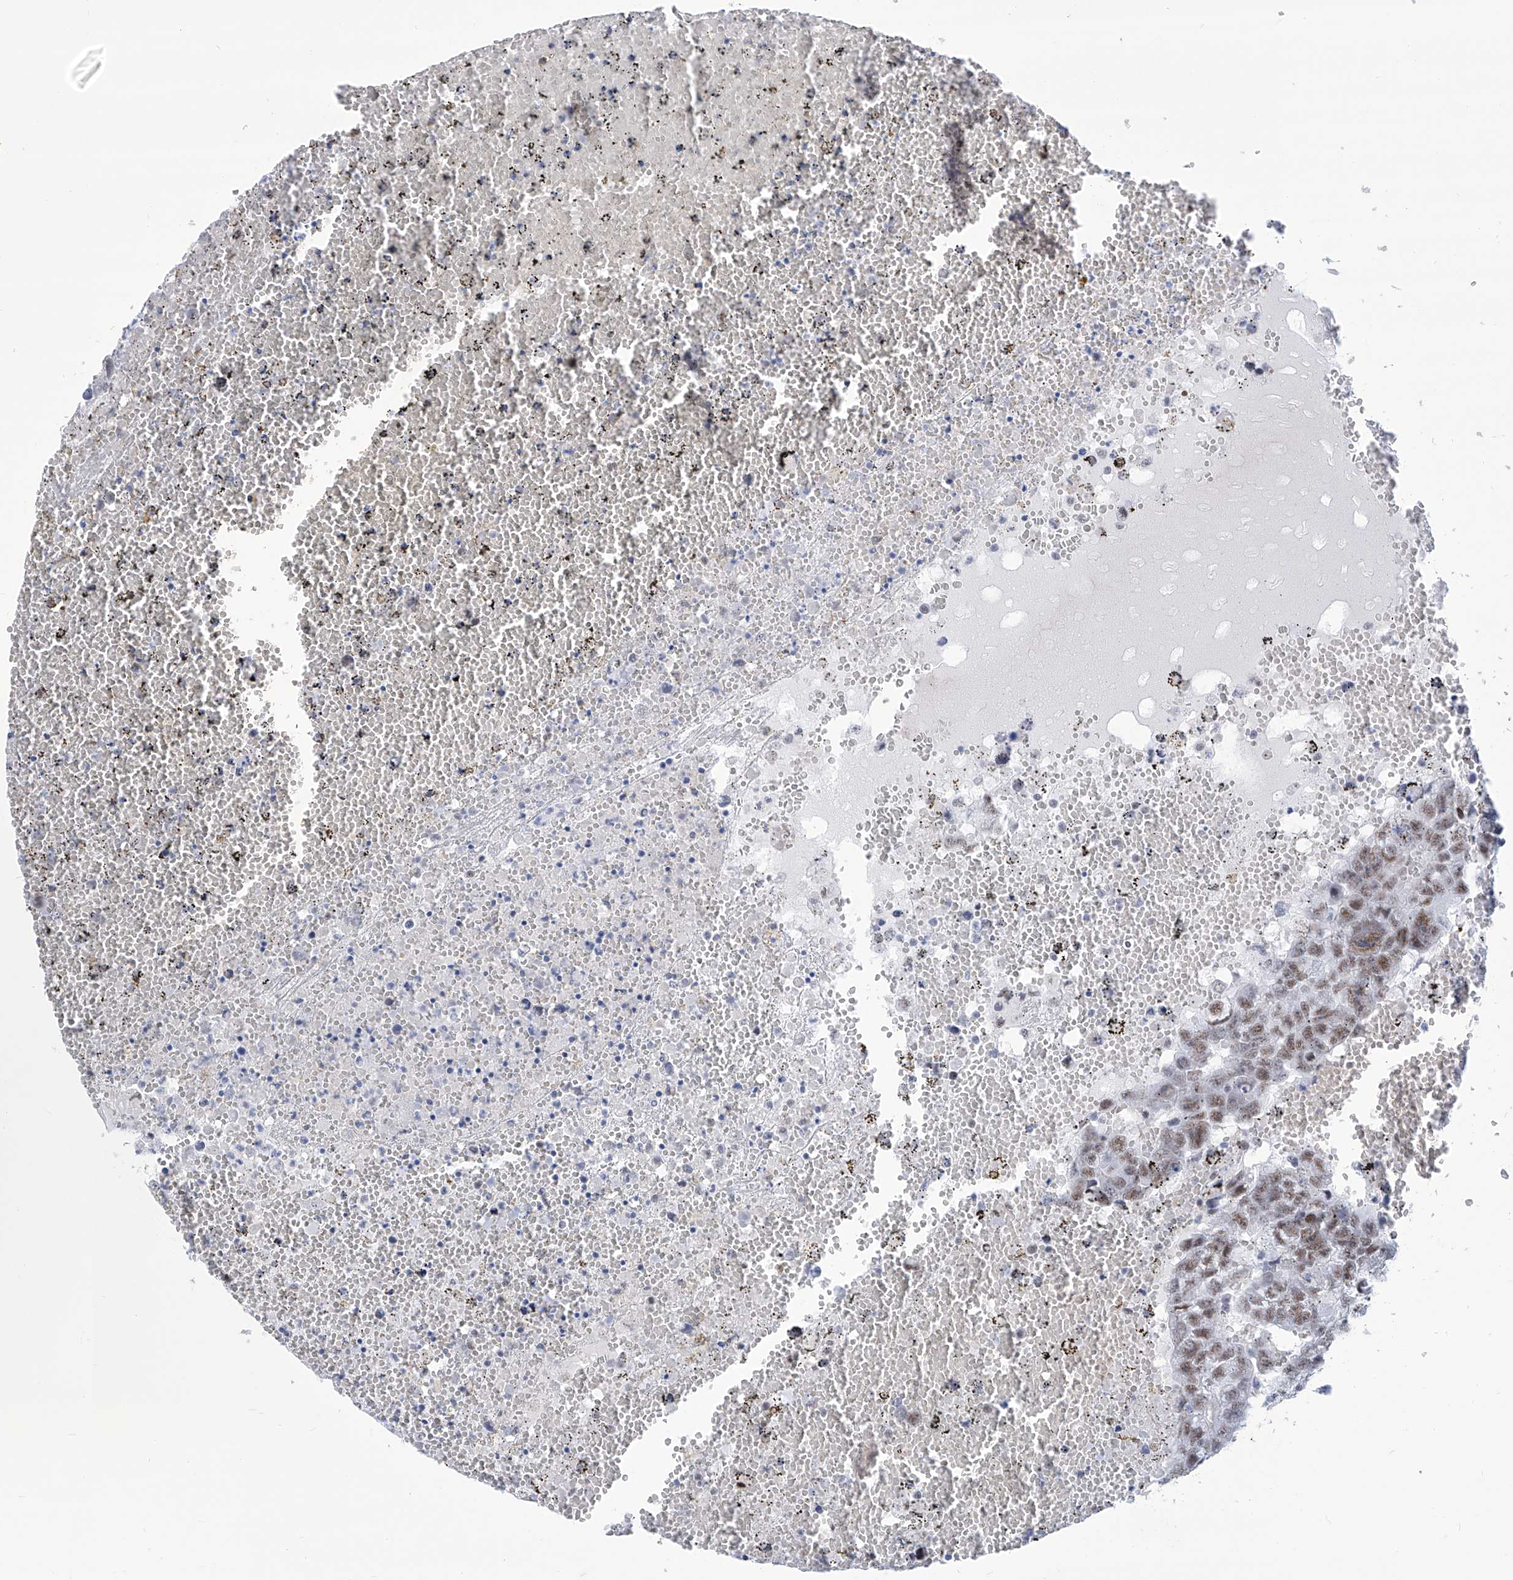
{"staining": {"intensity": "moderate", "quantity": "<25%", "location": "nuclear"}, "tissue": "testis cancer", "cell_type": "Tumor cells", "image_type": "cancer", "snomed": [{"axis": "morphology", "description": "Carcinoma, Embryonal, NOS"}, {"axis": "topography", "description": "Testis"}], "caption": "DAB (3,3'-diaminobenzidine) immunohistochemical staining of testis cancer (embryonal carcinoma) reveals moderate nuclear protein staining in about <25% of tumor cells.", "gene": "SART1", "patient": {"sex": "male", "age": 25}}